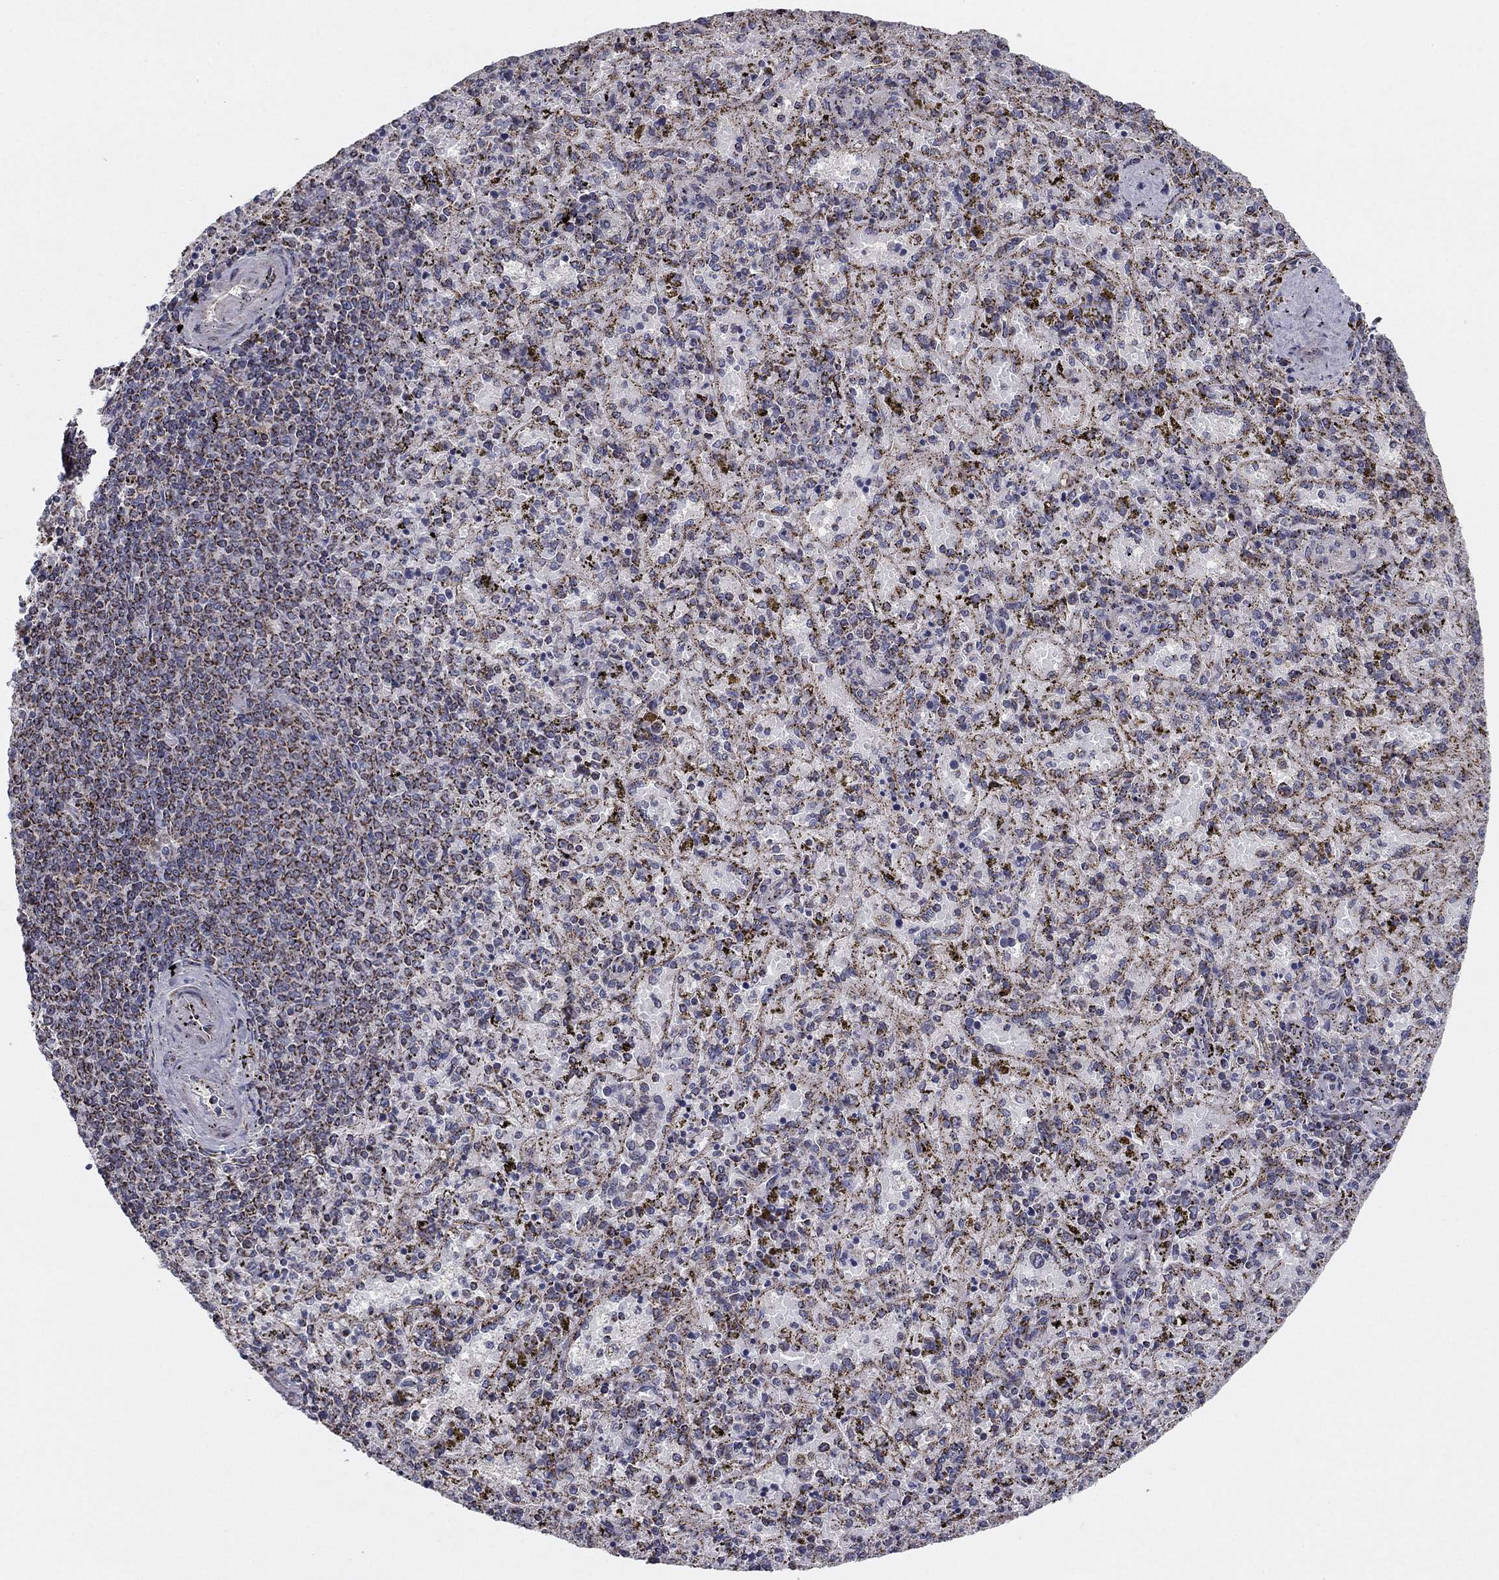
{"staining": {"intensity": "strong", "quantity": "25%-75%", "location": "cytoplasmic/membranous"}, "tissue": "spleen", "cell_type": "Cells in red pulp", "image_type": "normal", "snomed": [{"axis": "morphology", "description": "Normal tissue, NOS"}, {"axis": "topography", "description": "Spleen"}], "caption": "This is a micrograph of immunohistochemistry (IHC) staining of normal spleen, which shows strong staining in the cytoplasmic/membranous of cells in red pulp.", "gene": "NDUFV1", "patient": {"sex": "female", "age": 50}}